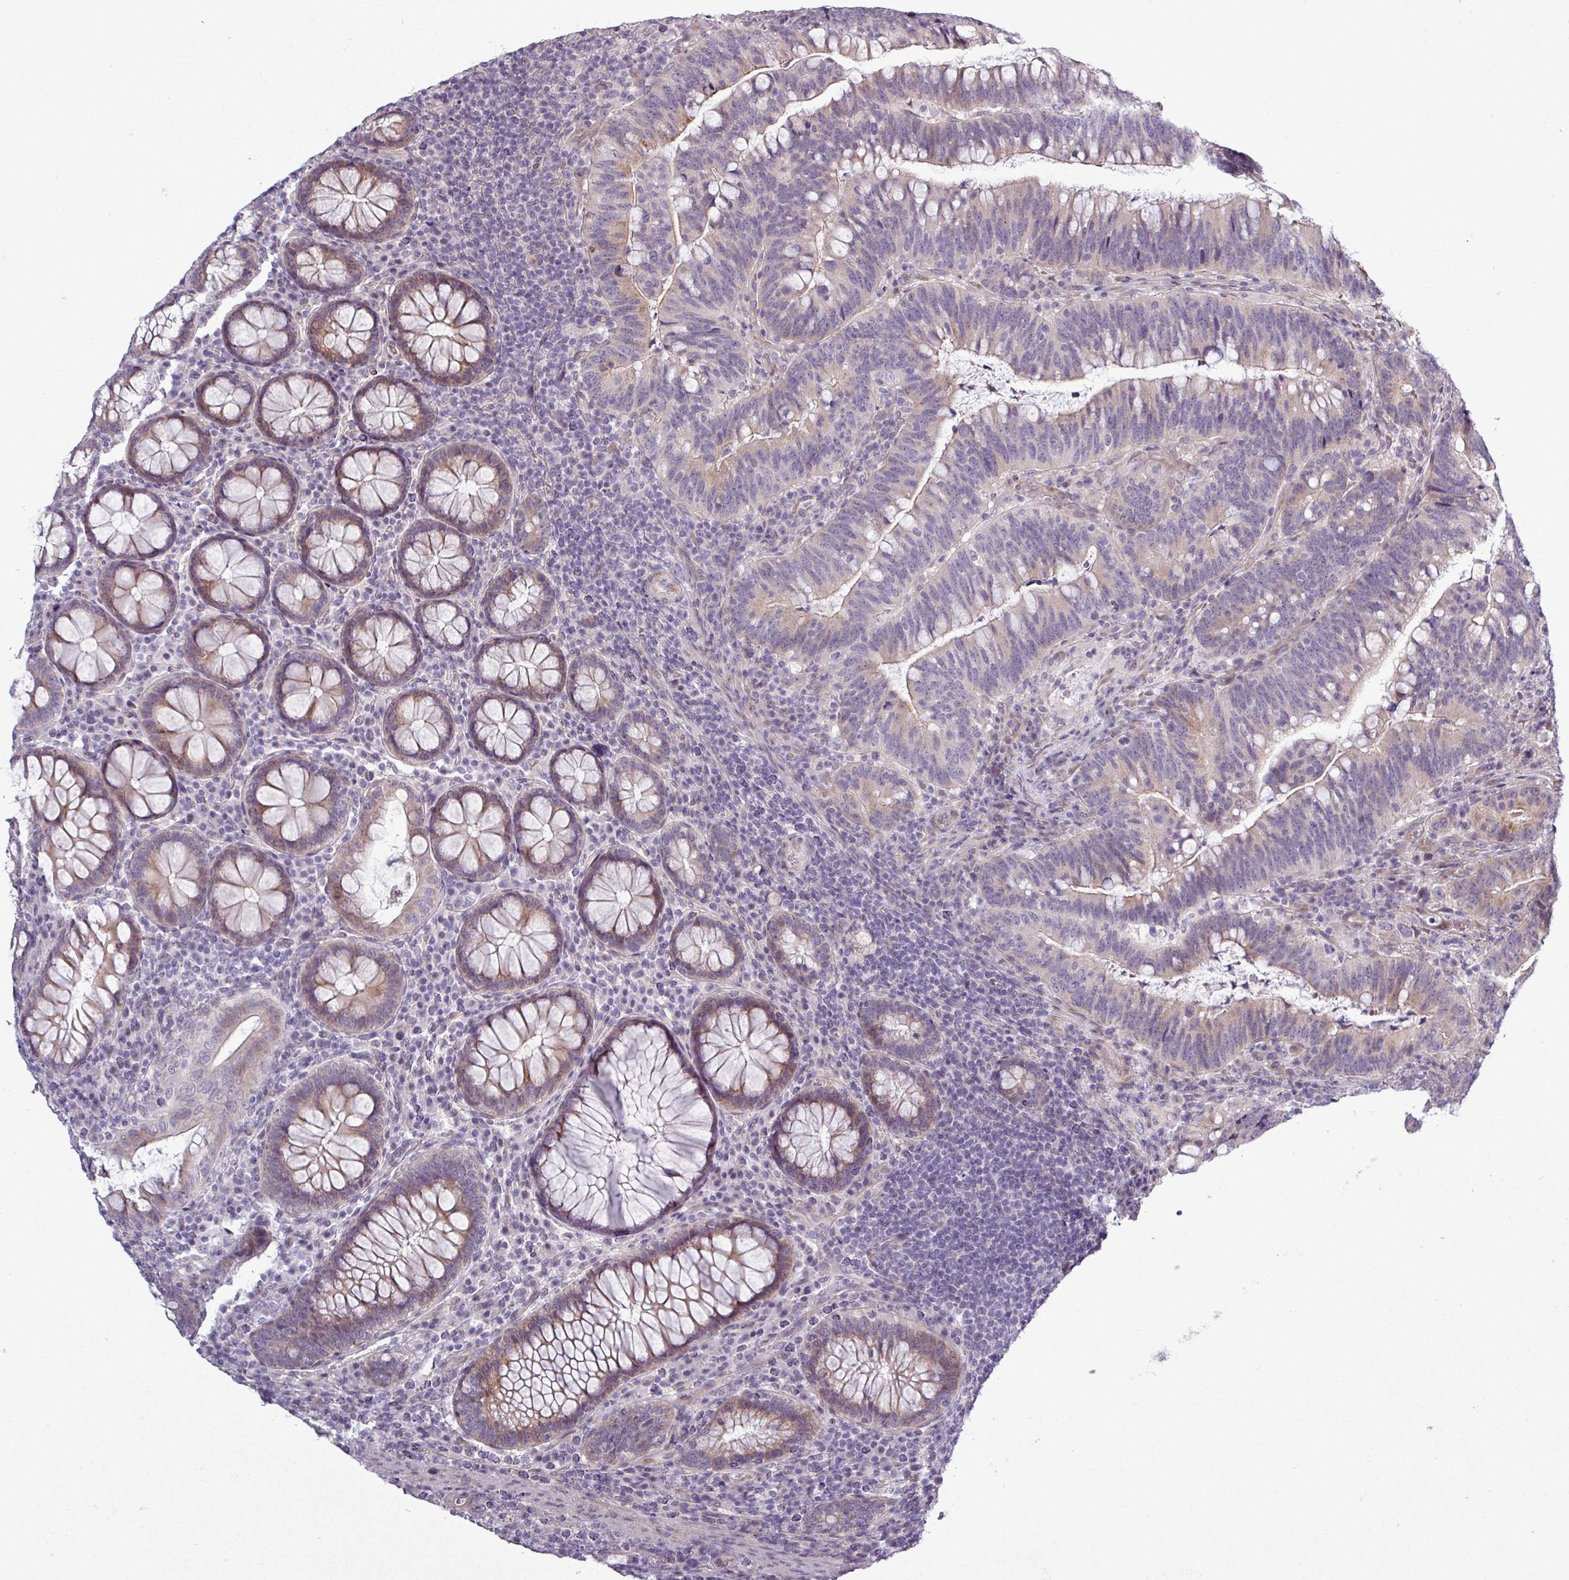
{"staining": {"intensity": "moderate", "quantity": "25%-75%", "location": "cytoplasmic/membranous"}, "tissue": "colorectal cancer", "cell_type": "Tumor cells", "image_type": "cancer", "snomed": [{"axis": "morphology", "description": "Adenocarcinoma, NOS"}, {"axis": "topography", "description": "Colon"}], "caption": "Human colorectal cancer stained with a brown dye shows moderate cytoplasmic/membranous positive expression in approximately 25%-75% of tumor cells.", "gene": "GPT2", "patient": {"sex": "female", "age": 66}}